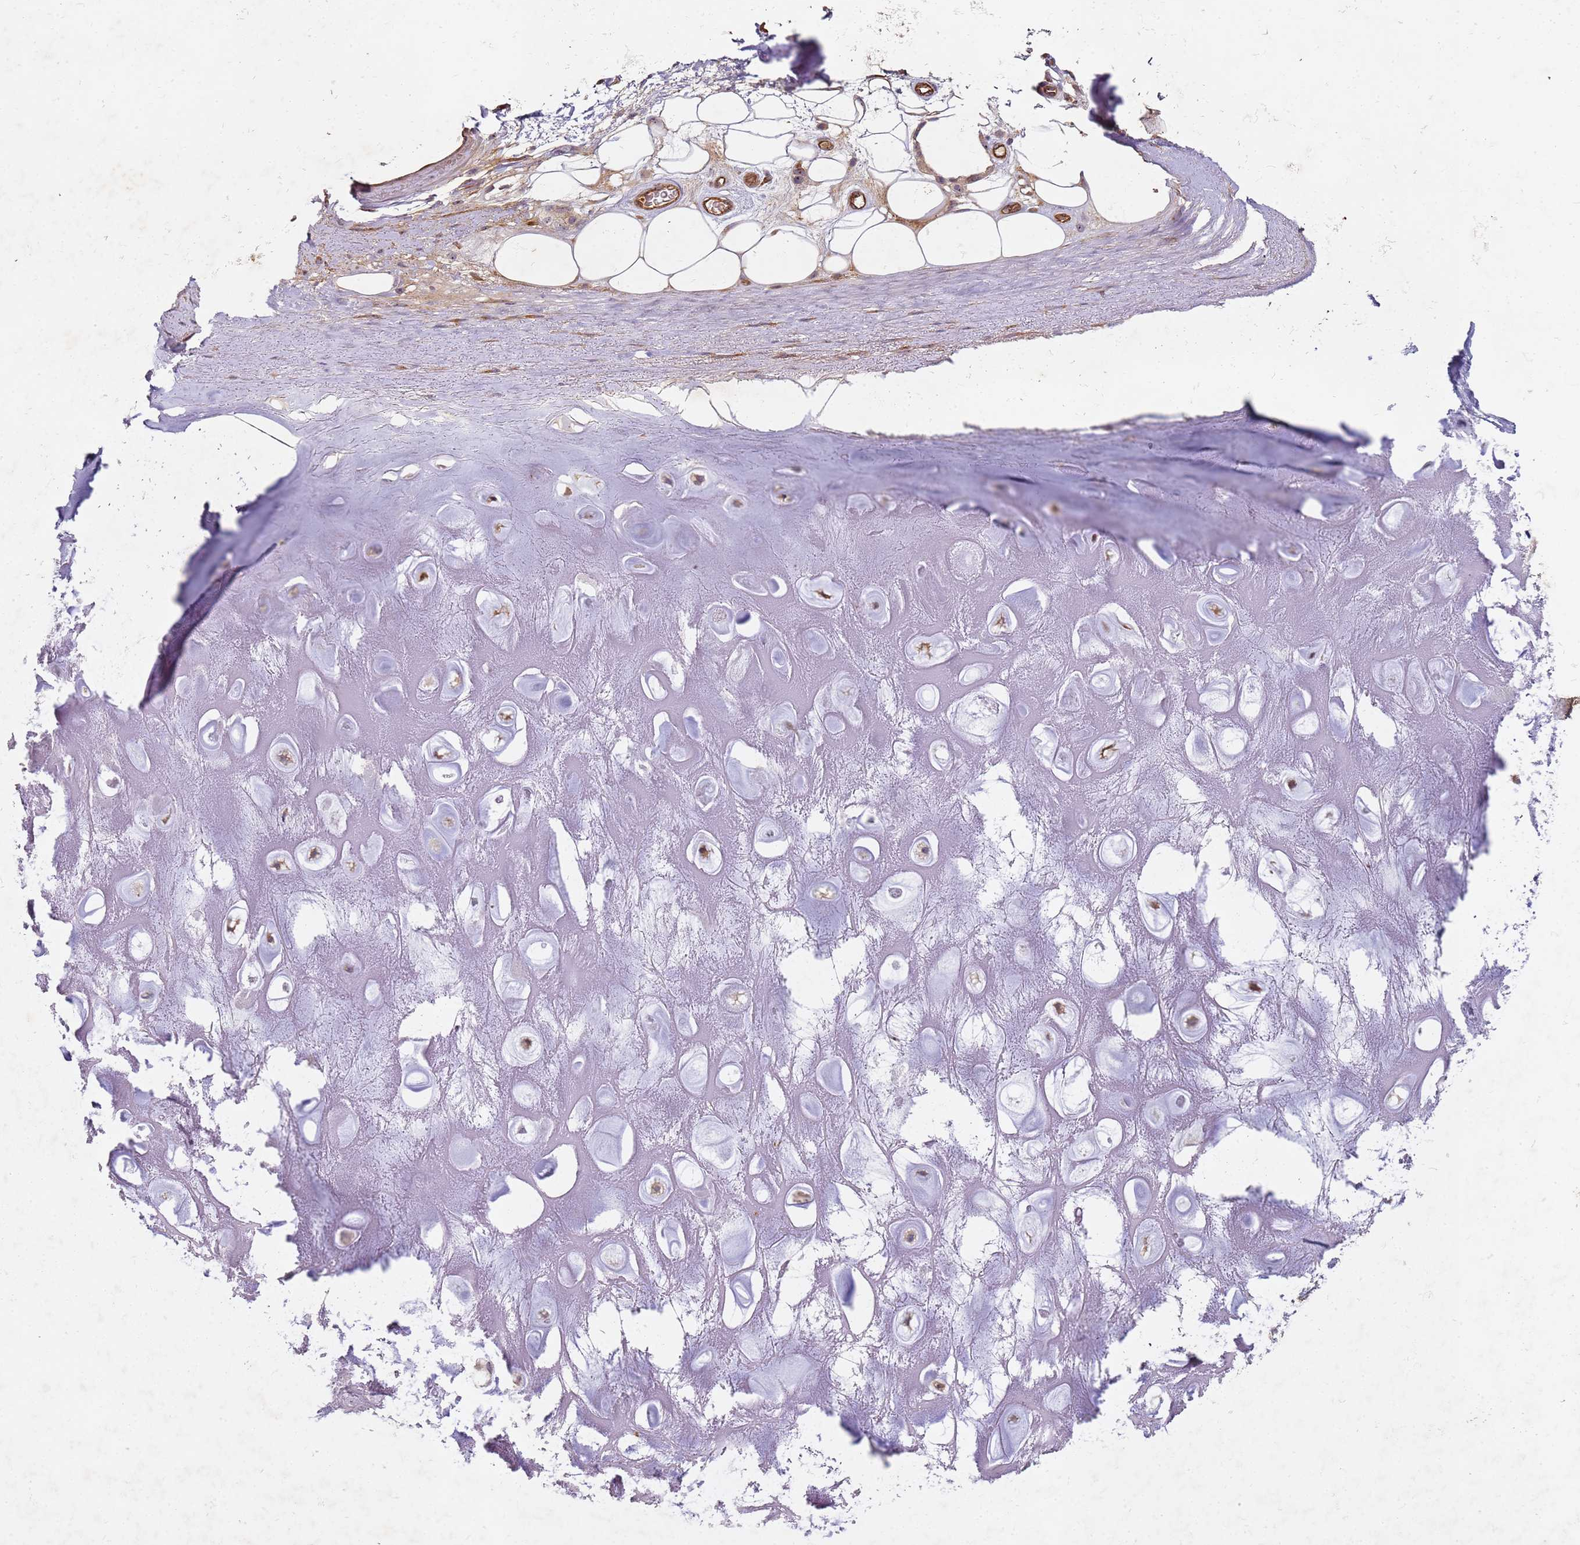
{"staining": {"intensity": "weak", "quantity": "25%-75%", "location": "cytoplasmic/membranous"}, "tissue": "adipose tissue", "cell_type": "Adipocytes", "image_type": "normal", "snomed": [{"axis": "morphology", "description": "Normal tissue, NOS"}, {"axis": "topography", "description": "Cartilage tissue"}], "caption": "This is a histology image of immunohistochemistry (IHC) staining of benign adipose tissue, which shows weak positivity in the cytoplasmic/membranous of adipocytes.", "gene": "C2CD4B", "patient": {"sex": "male", "age": 81}}